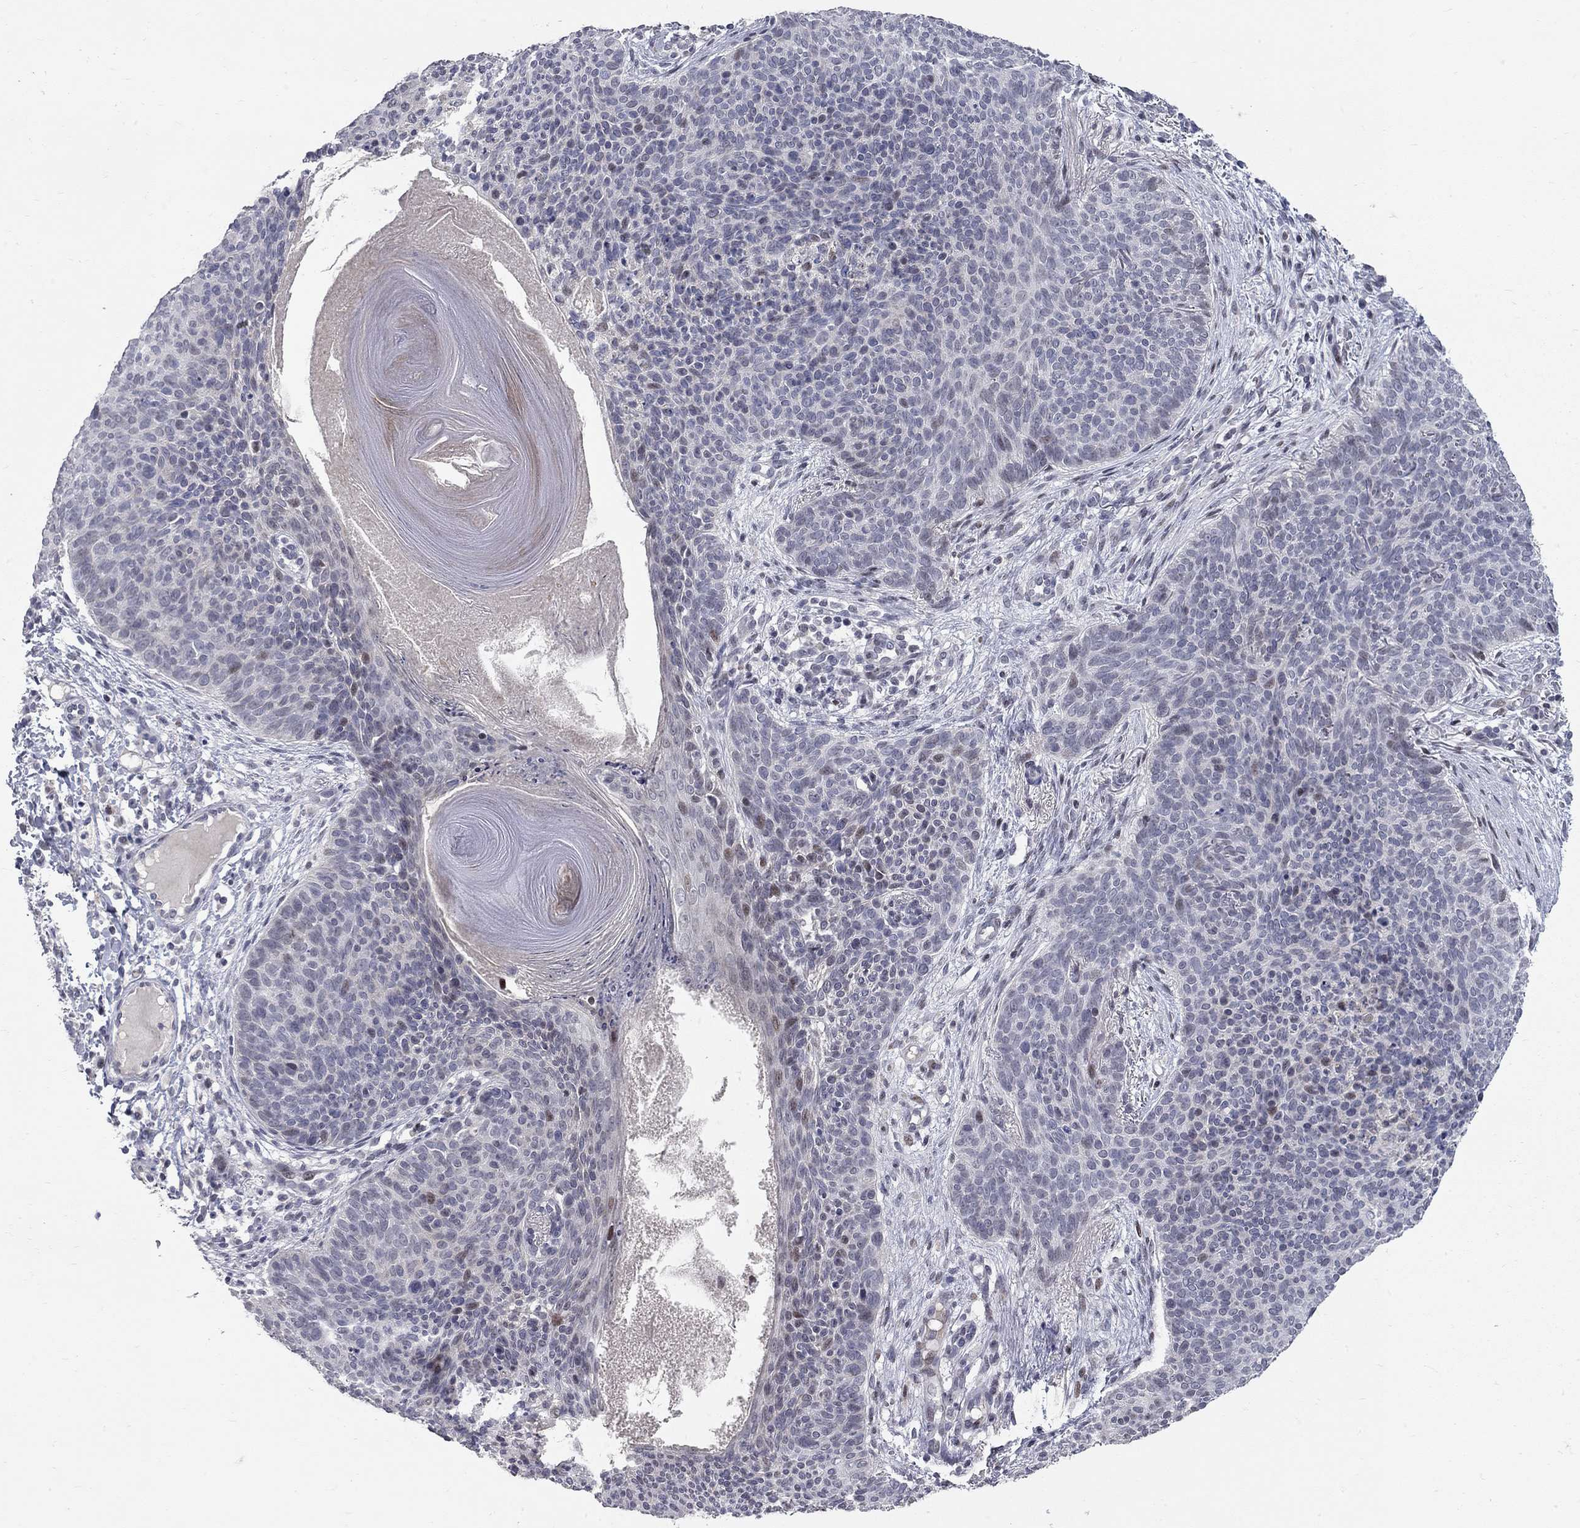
{"staining": {"intensity": "negative", "quantity": "none", "location": "none"}, "tissue": "skin cancer", "cell_type": "Tumor cells", "image_type": "cancer", "snomed": [{"axis": "morphology", "description": "Basal cell carcinoma"}, {"axis": "topography", "description": "Skin"}], "caption": "An immunohistochemistry (IHC) photomicrograph of basal cell carcinoma (skin) is shown. There is no staining in tumor cells of basal cell carcinoma (skin).", "gene": "HDAC3", "patient": {"sex": "male", "age": 64}}